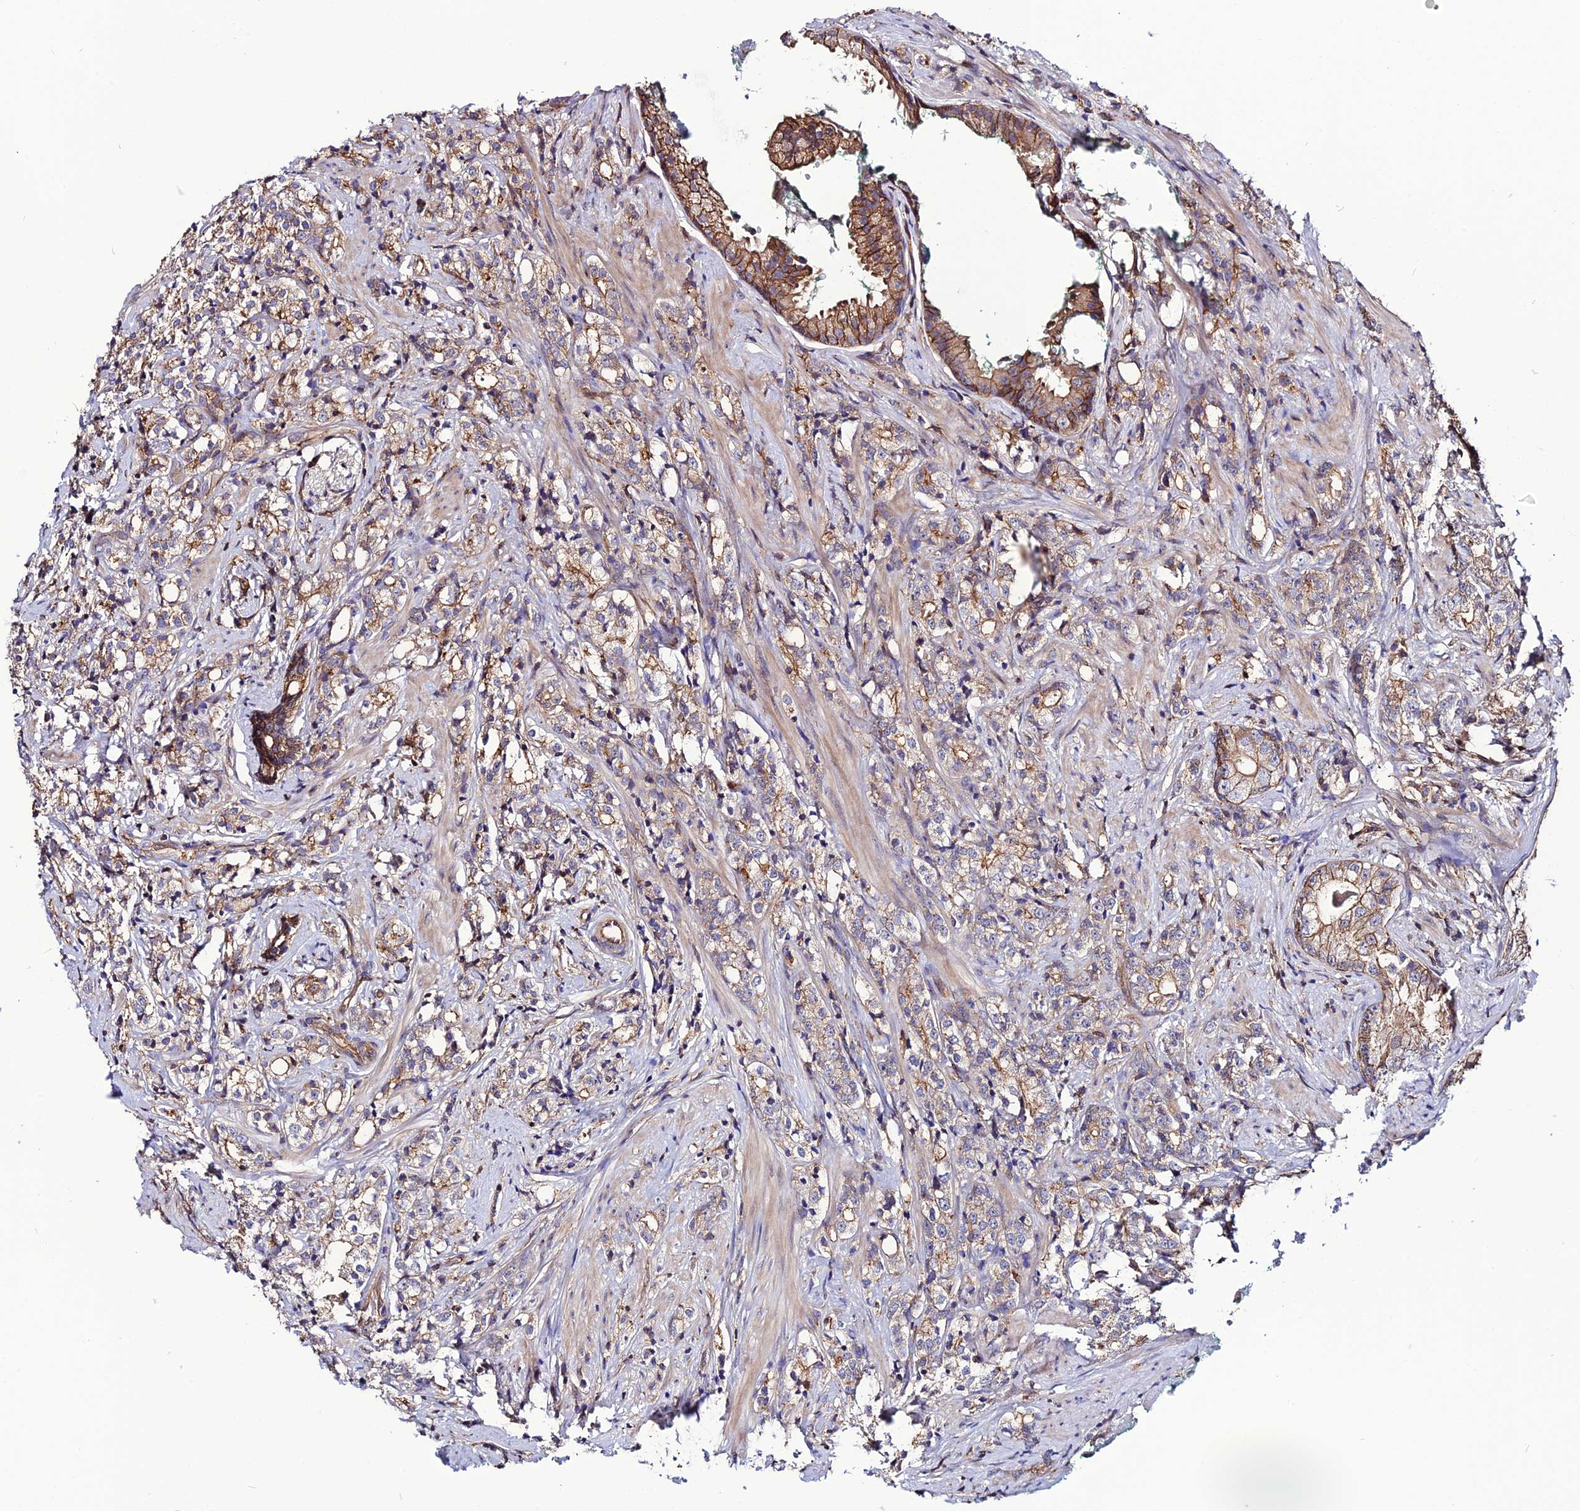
{"staining": {"intensity": "moderate", "quantity": "25%-75%", "location": "cytoplasmic/membranous"}, "tissue": "prostate cancer", "cell_type": "Tumor cells", "image_type": "cancer", "snomed": [{"axis": "morphology", "description": "Adenocarcinoma, High grade"}, {"axis": "topography", "description": "Prostate"}], "caption": "DAB (3,3'-diaminobenzidine) immunohistochemical staining of prostate adenocarcinoma (high-grade) displays moderate cytoplasmic/membranous protein positivity in approximately 25%-75% of tumor cells. (Brightfield microscopy of DAB IHC at high magnification).", "gene": "USP17L15", "patient": {"sex": "male", "age": 69}}